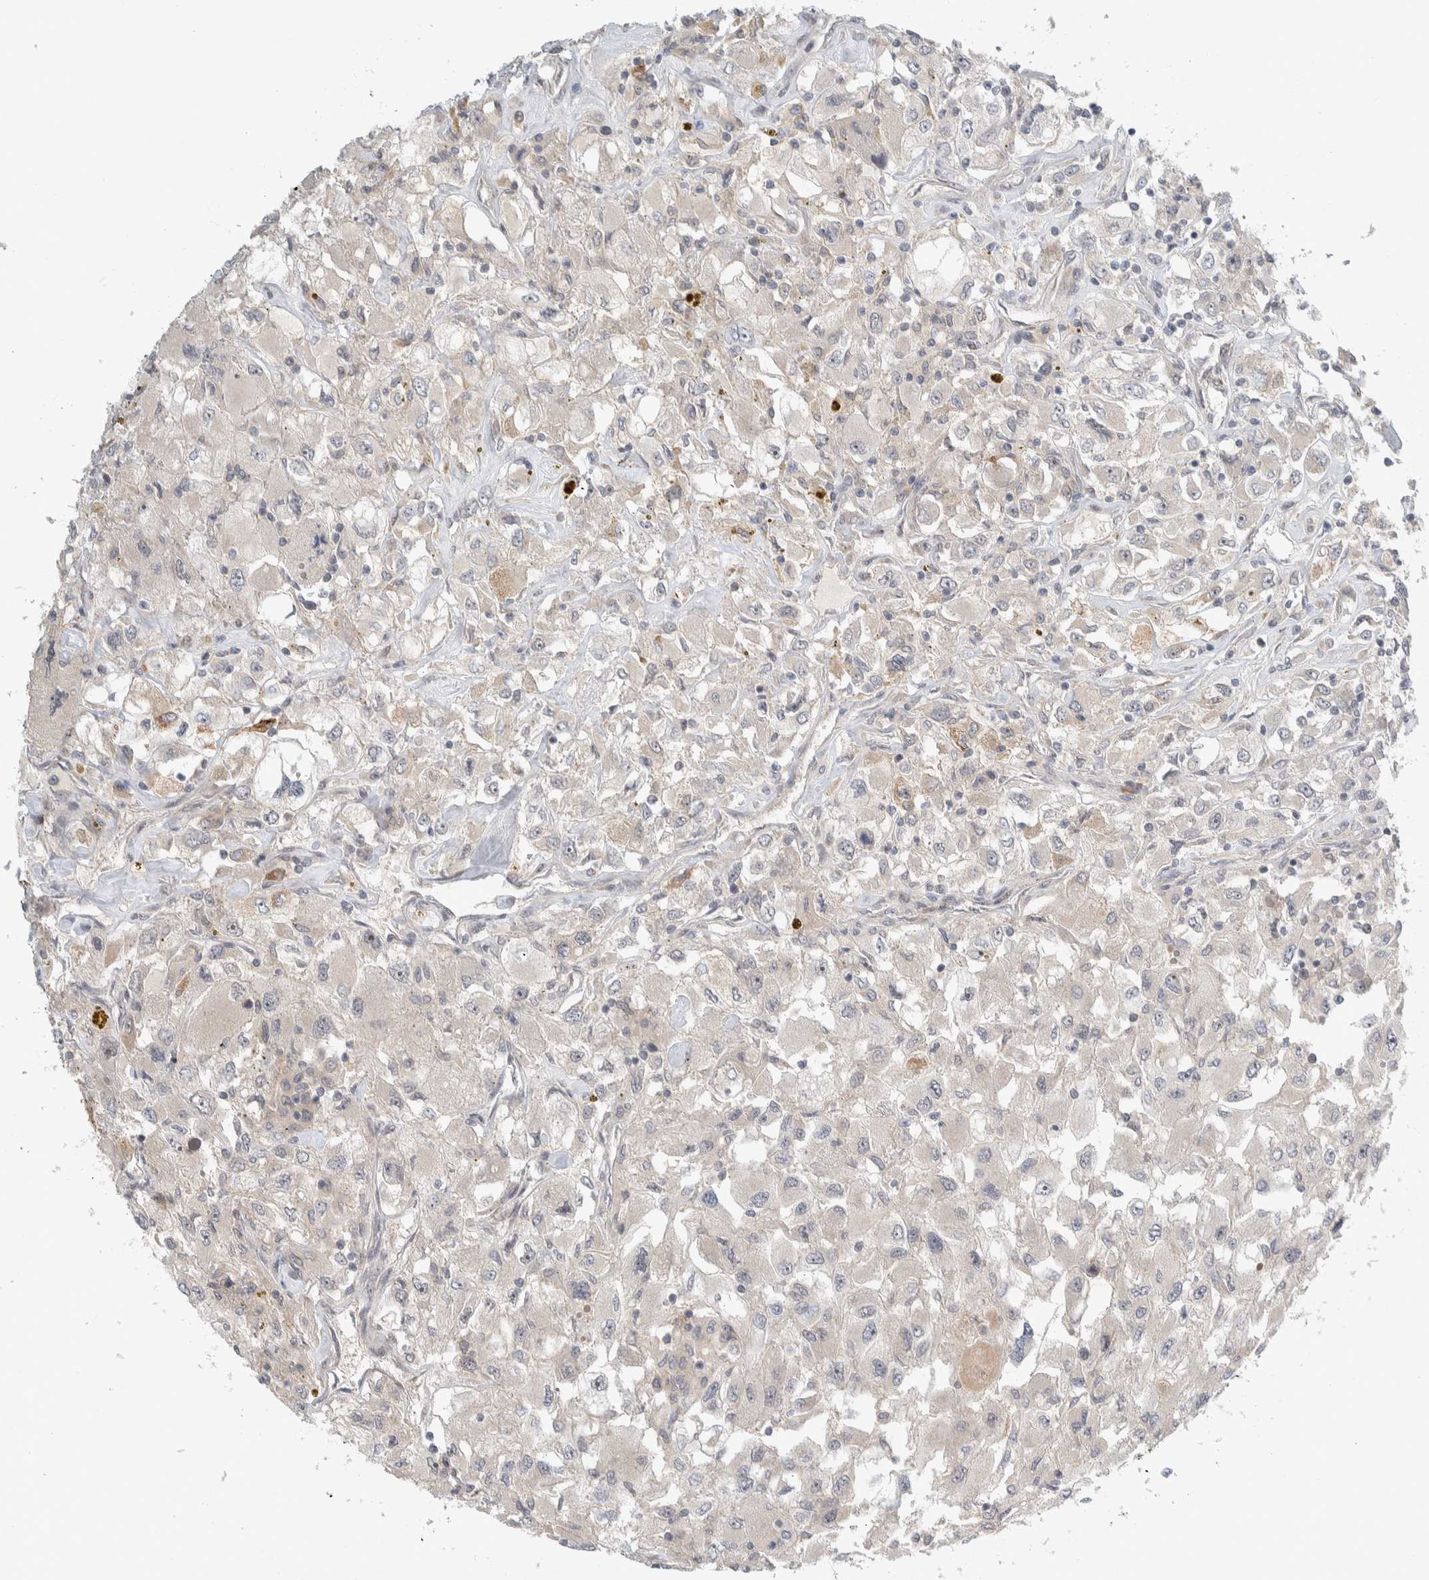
{"staining": {"intensity": "weak", "quantity": "<25%", "location": "cytoplasmic/membranous"}, "tissue": "renal cancer", "cell_type": "Tumor cells", "image_type": "cancer", "snomed": [{"axis": "morphology", "description": "Adenocarcinoma, NOS"}, {"axis": "topography", "description": "Kidney"}], "caption": "DAB (3,3'-diaminobenzidine) immunohistochemical staining of human adenocarcinoma (renal) shows no significant staining in tumor cells. Brightfield microscopy of immunohistochemistry (IHC) stained with DAB (brown) and hematoxylin (blue), captured at high magnification.", "gene": "MPRIP", "patient": {"sex": "female", "age": 52}}